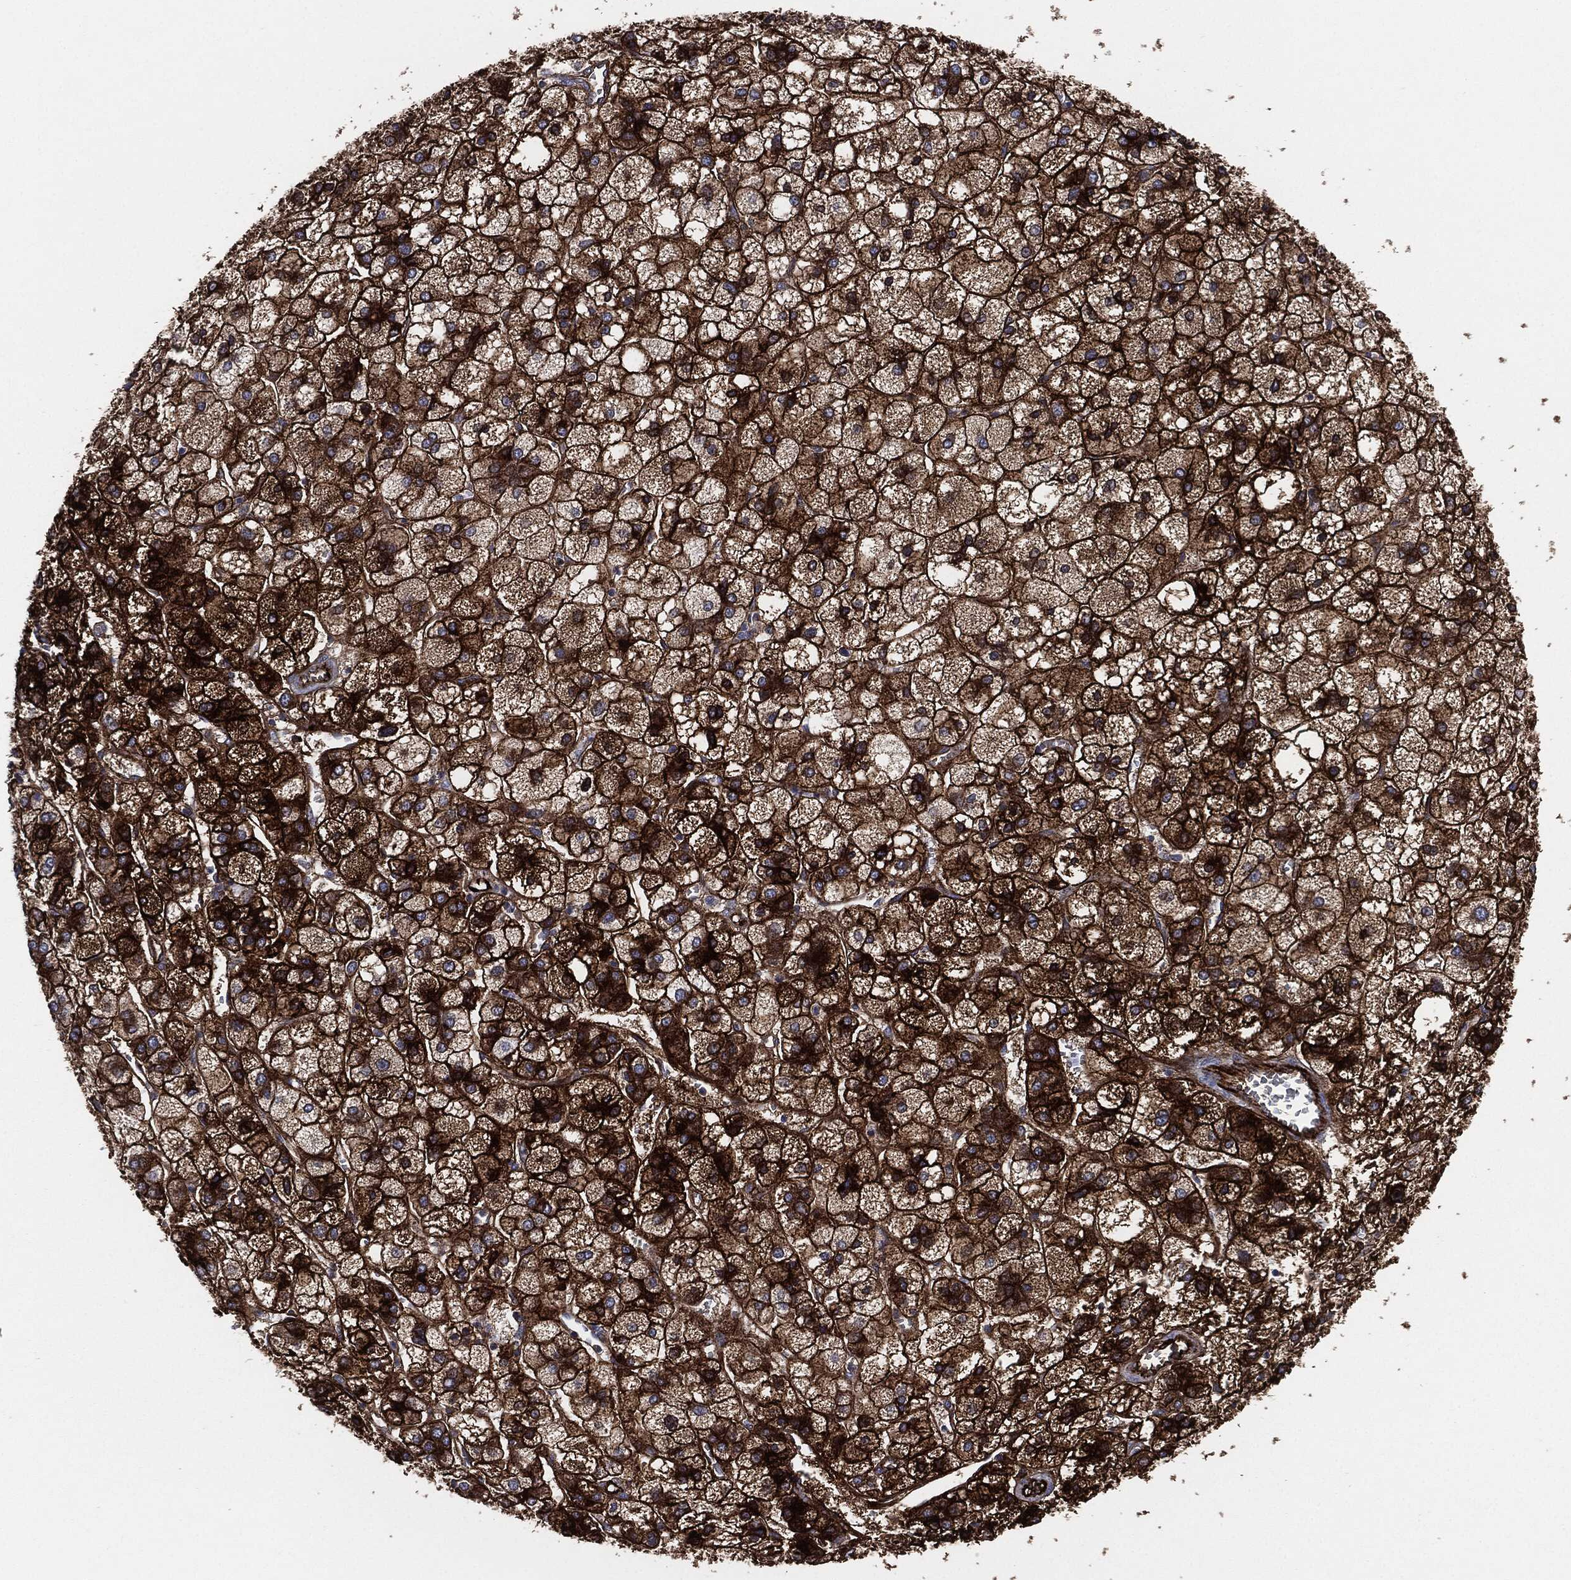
{"staining": {"intensity": "strong", "quantity": ">75%", "location": "cytoplasmic/membranous"}, "tissue": "liver cancer", "cell_type": "Tumor cells", "image_type": "cancer", "snomed": [{"axis": "morphology", "description": "Carcinoma, Hepatocellular, NOS"}, {"axis": "topography", "description": "Liver"}], "caption": "Brown immunohistochemical staining in human hepatocellular carcinoma (liver) shows strong cytoplasmic/membranous positivity in approximately >75% of tumor cells. (brown staining indicates protein expression, while blue staining denotes nuclei).", "gene": "APOB", "patient": {"sex": "male", "age": 73}}